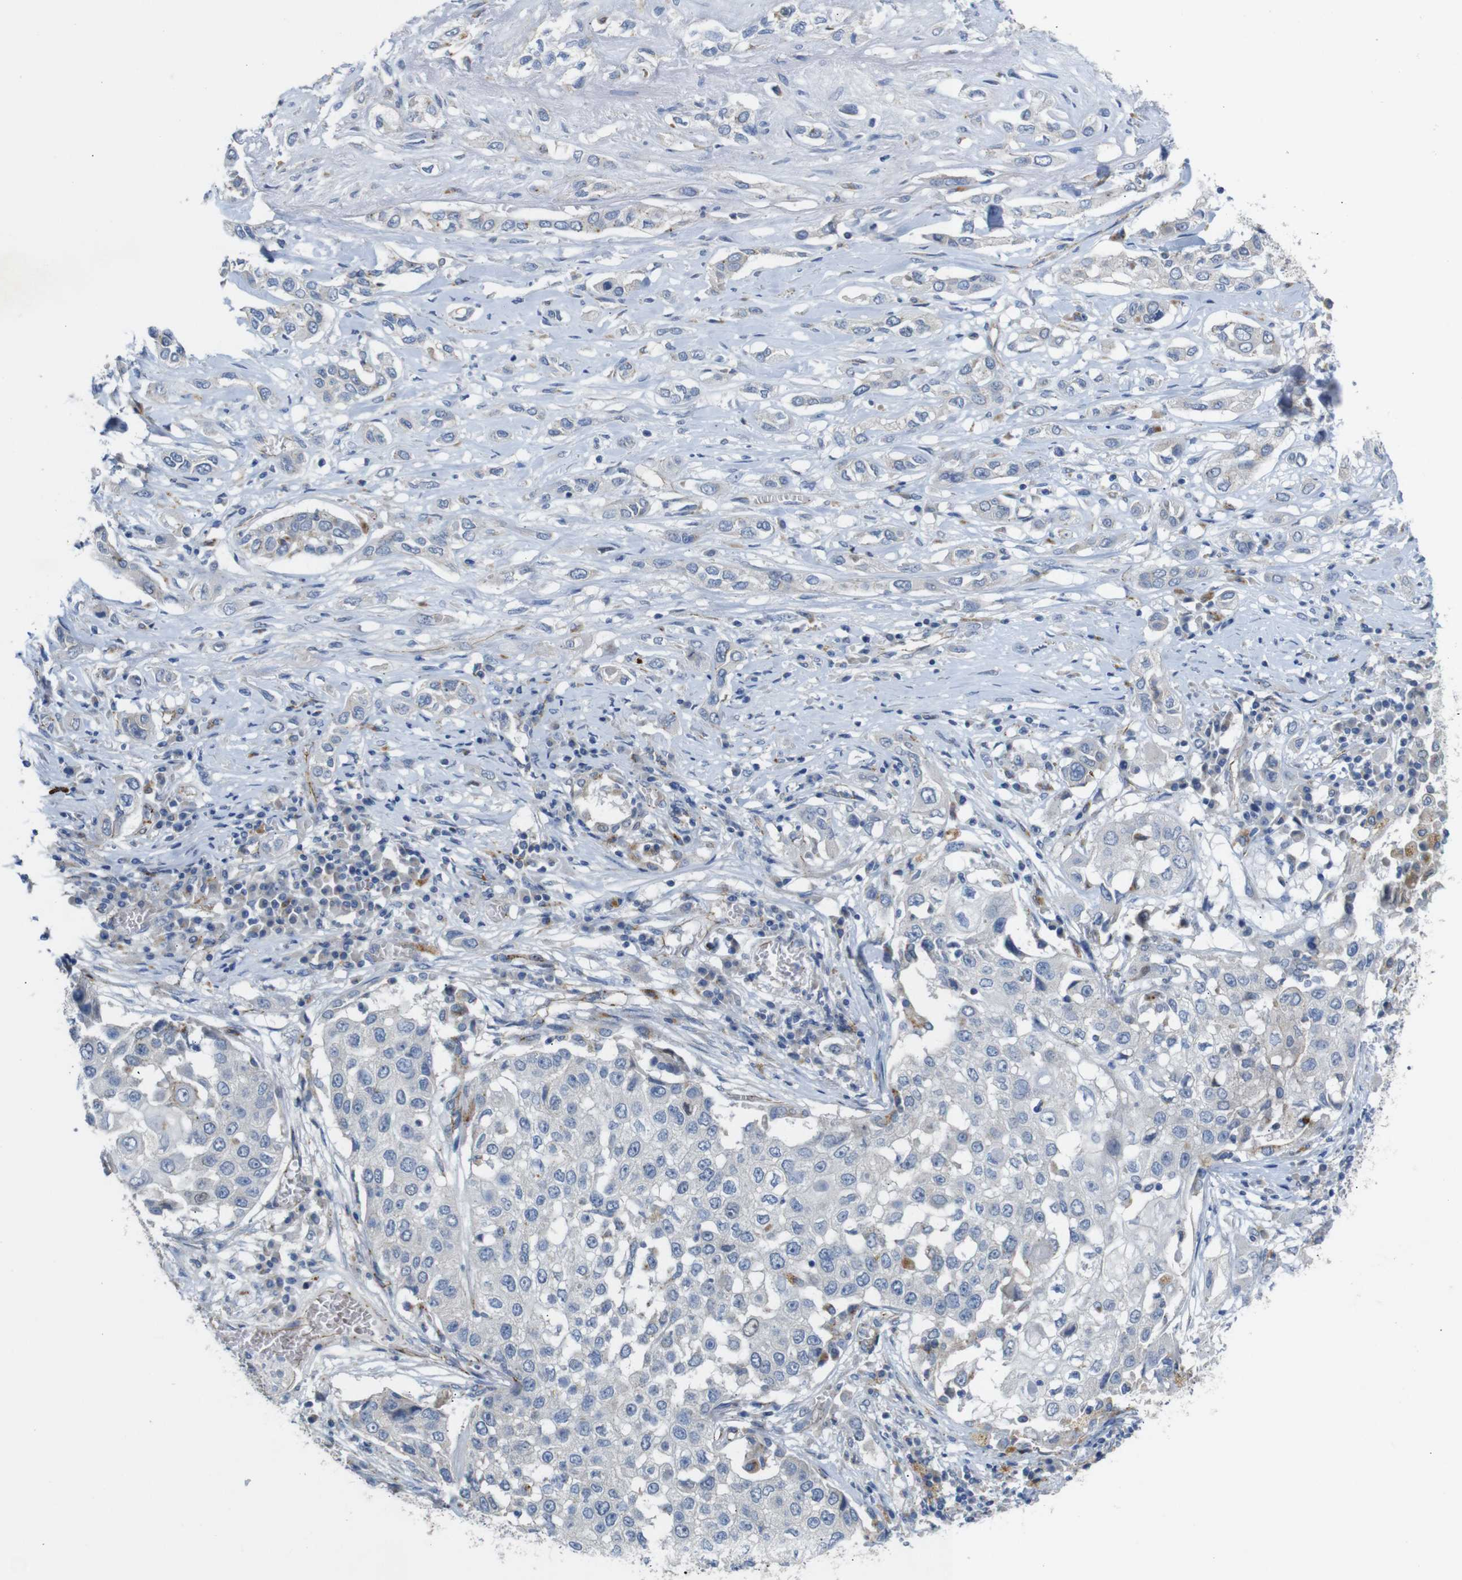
{"staining": {"intensity": "negative", "quantity": "none", "location": "none"}, "tissue": "lung cancer", "cell_type": "Tumor cells", "image_type": "cancer", "snomed": [{"axis": "morphology", "description": "Squamous cell carcinoma, NOS"}, {"axis": "topography", "description": "Lung"}], "caption": "High power microscopy histopathology image of an immunohistochemistry (IHC) histopathology image of lung cancer (squamous cell carcinoma), revealing no significant staining in tumor cells.", "gene": "NHLRC3", "patient": {"sex": "male", "age": 71}}